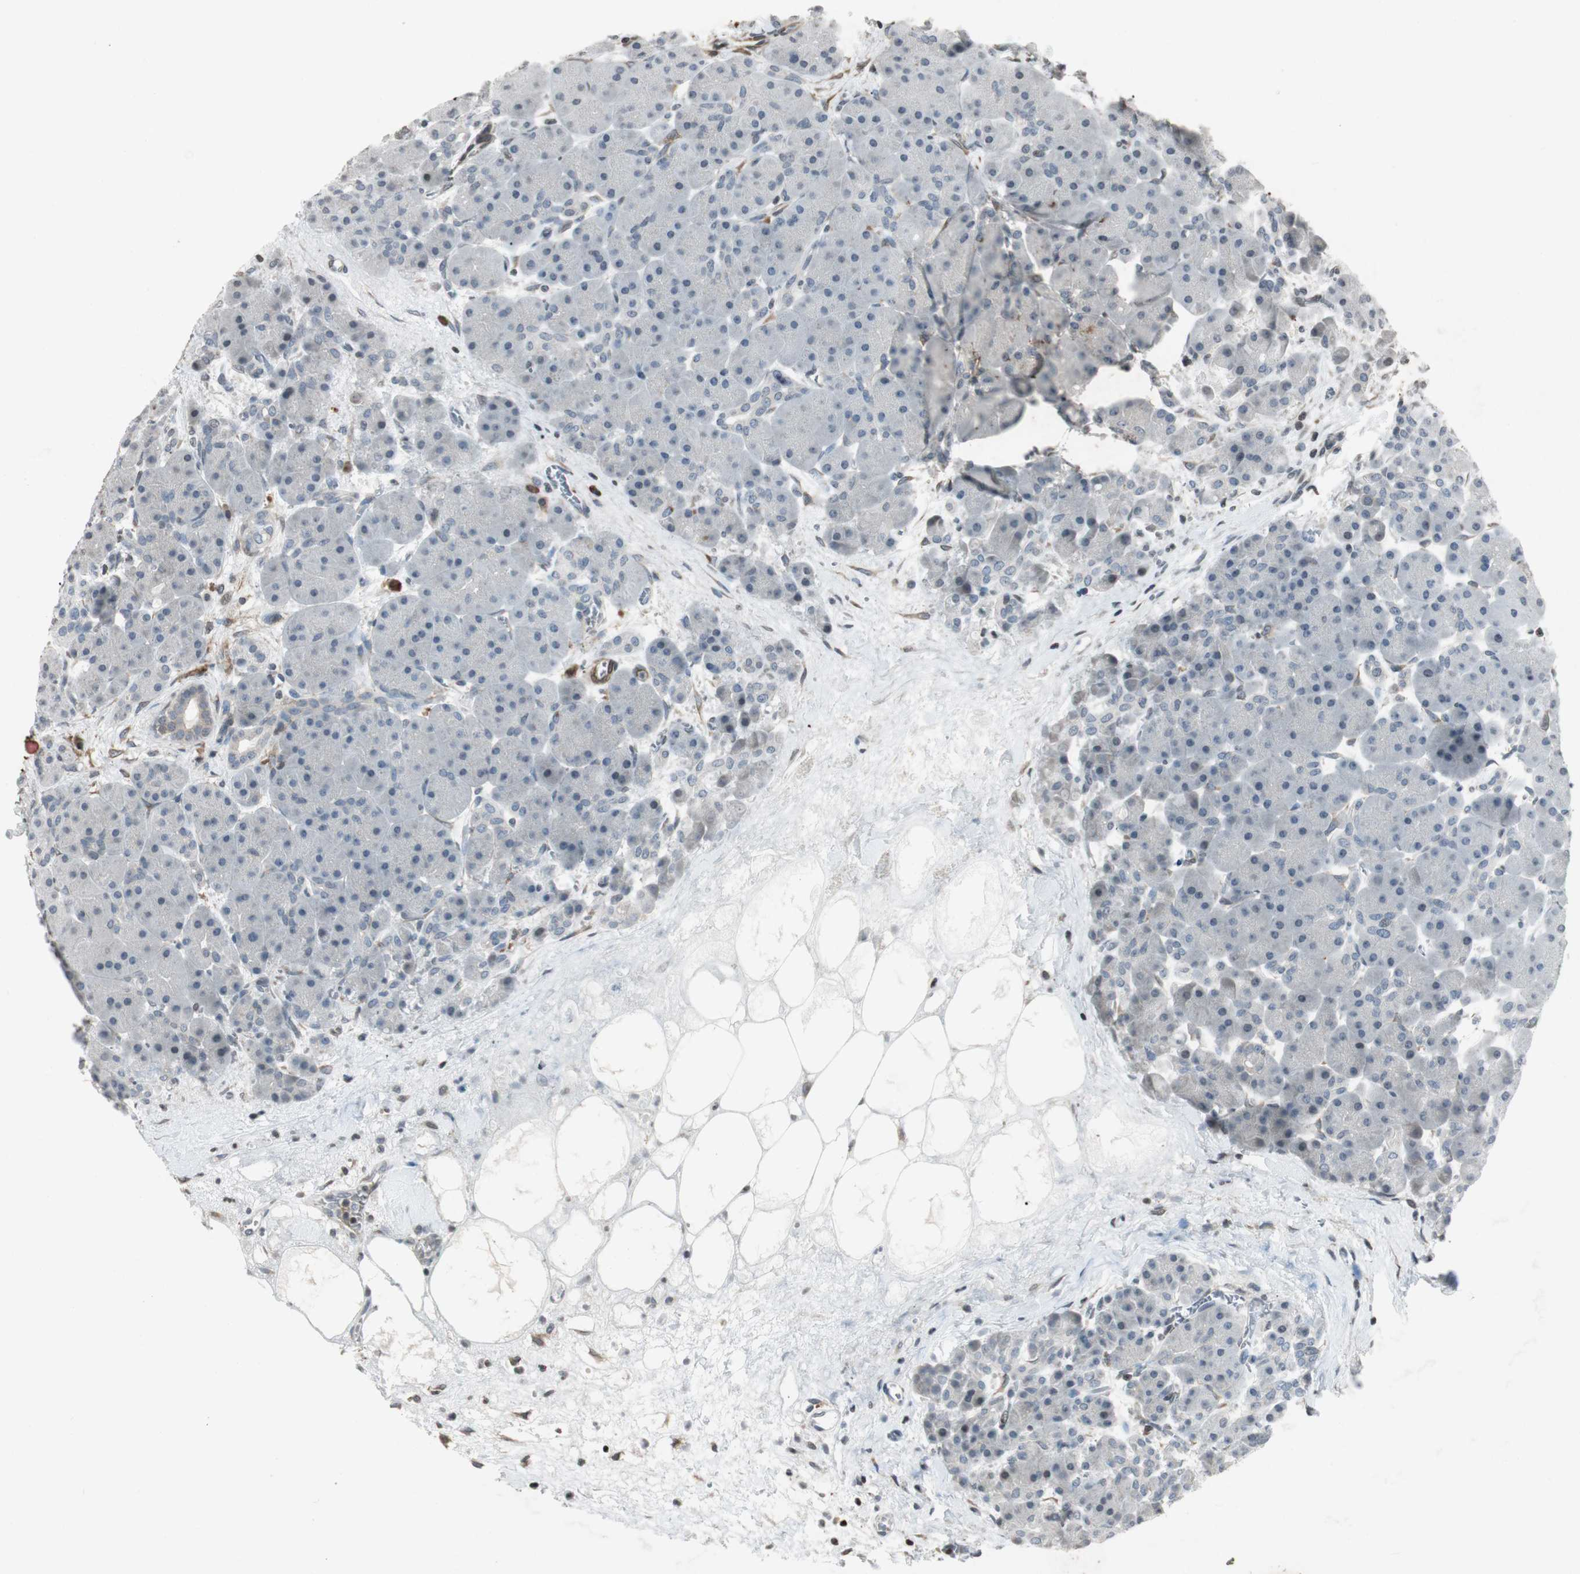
{"staining": {"intensity": "negative", "quantity": "none", "location": "none"}, "tissue": "pancreas", "cell_type": "Exocrine glandular cells", "image_type": "normal", "snomed": [{"axis": "morphology", "description": "Normal tissue, NOS"}, {"axis": "topography", "description": "Pancreas"}], "caption": "This is an immunohistochemistry (IHC) image of unremarkable pancreas. There is no positivity in exocrine glandular cells.", "gene": "PRKG1", "patient": {"sex": "male", "age": 66}}